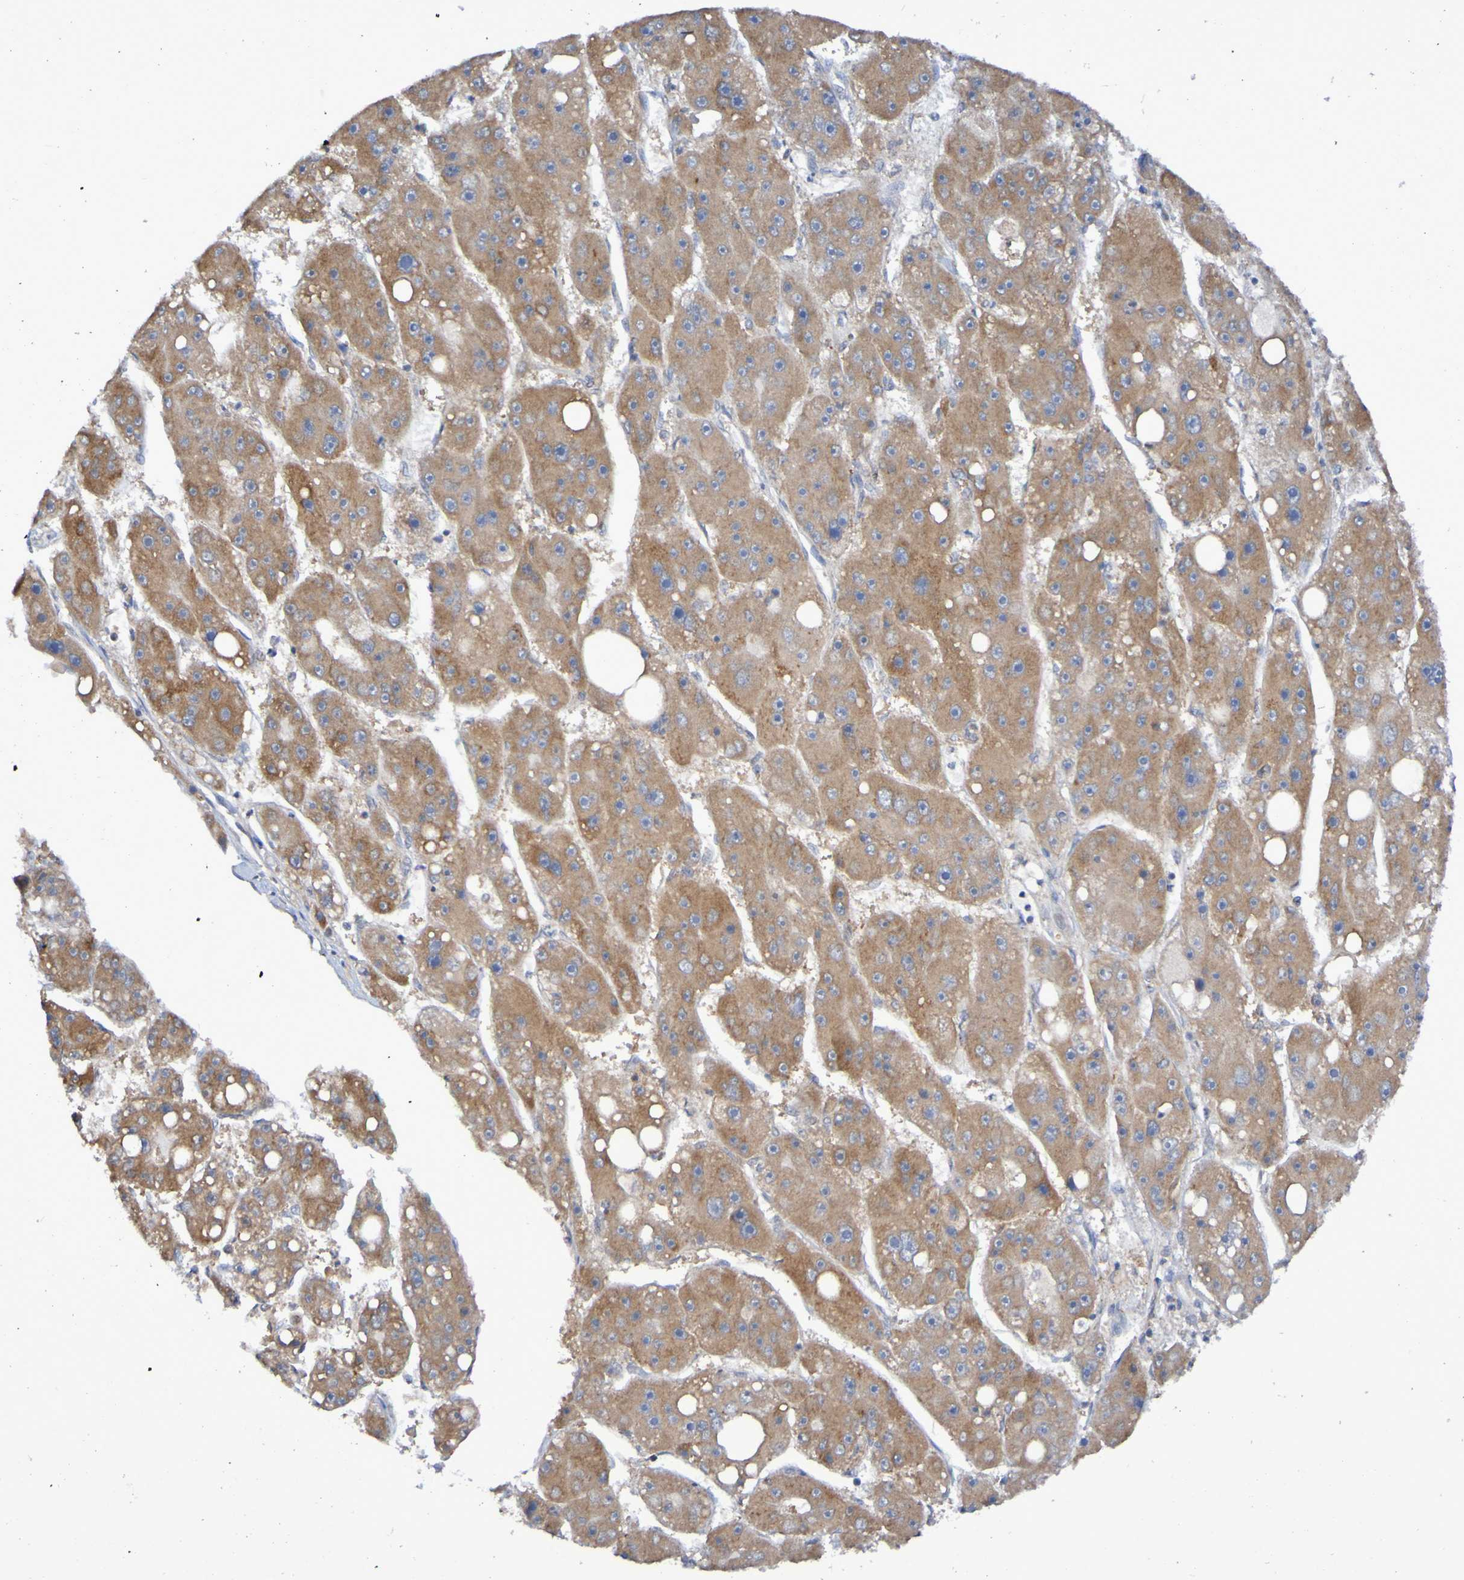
{"staining": {"intensity": "moderate", "quantity": ">75%", "location": "cytoplasmic/membranous"}, "tissue": "liver cancer", "cell_type": "Tumor cells", "image_type": "cancer", "snomed": [{"axis": "morphology", "description": "Carcinoma, Hepatocellular, NOS"}, {"axis": "topography", "description": "Liver"}], "caption": "IHC staining of liver cancer (hepatocellular carcinoma), which reveals medium levels of moderate cytoplasmic/membranous staining in about >75% of tumor cells indicating moderate cytoplasmic/membranous protein staining. The staining was performed using DAB (3,3'-diaminobenzidine) (brown) for protein detection and nuclei were counterstained in hematoxylin (blue).", "gene": "LMBRD2", "patient": {"sex": "female", "age": 61}}